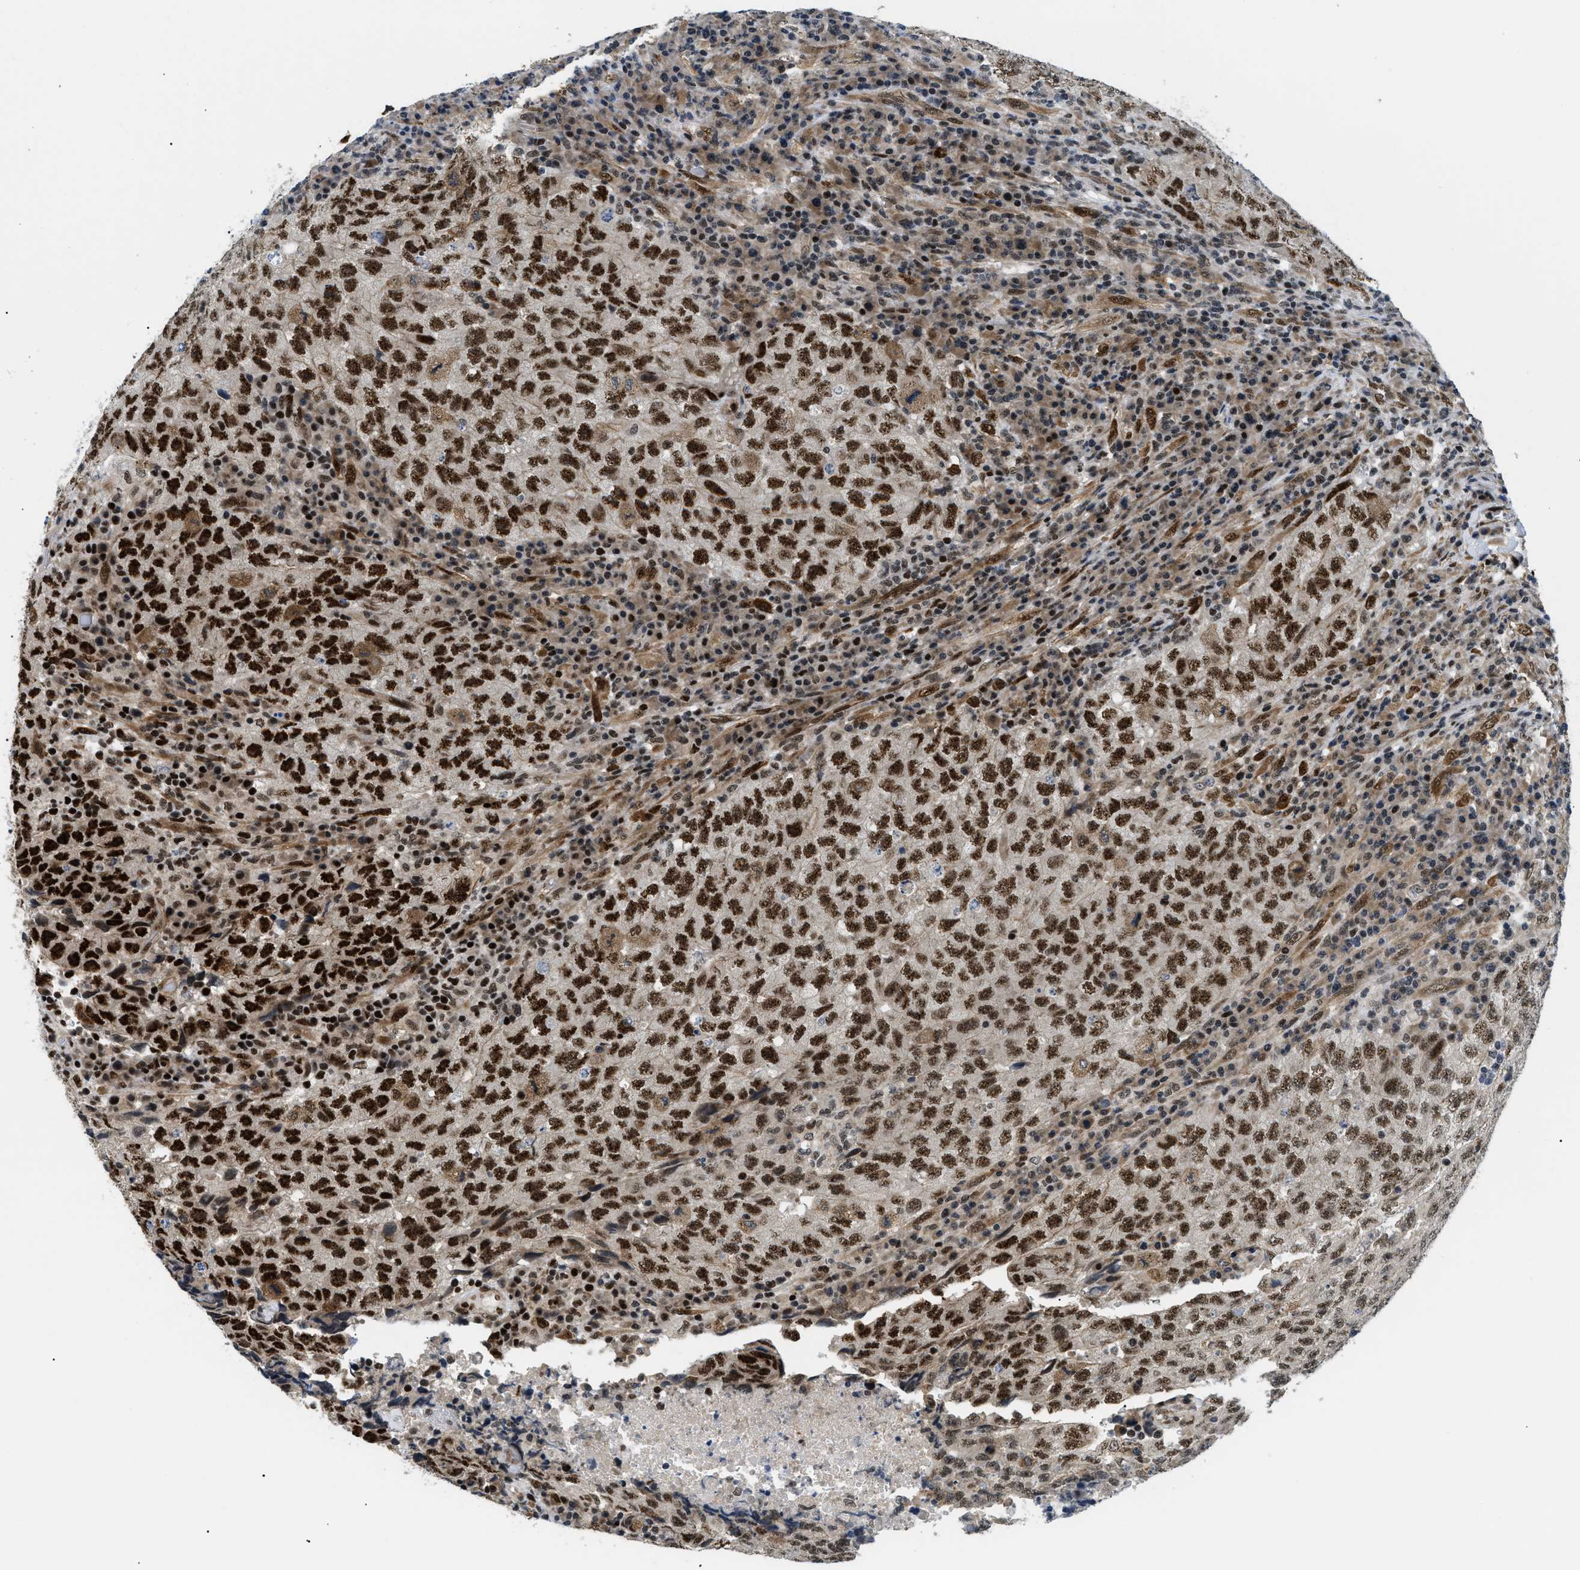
{"staining": {"intensity": "strong", "quantity": ">75%", "location": "nuclear"}, "tissue": "testis cancer", "cell_type": "Tumor cells", "image_type": "cancer", "snomed": [{"axis": "morphology", "description": "Necrosis, NOS"}, {"axis": "morphology", "description": "Carcinoma, Embryonal, NOS"}, {"axis": "topography", "description": "Testis"}], "caption": "A brown stain labels strong nuclear expression of a protein in human testis cancer (embryonal carcinoma) tumor cells.", "gene": "CWC25", "patient": {"sex": "male", "age": 19}}